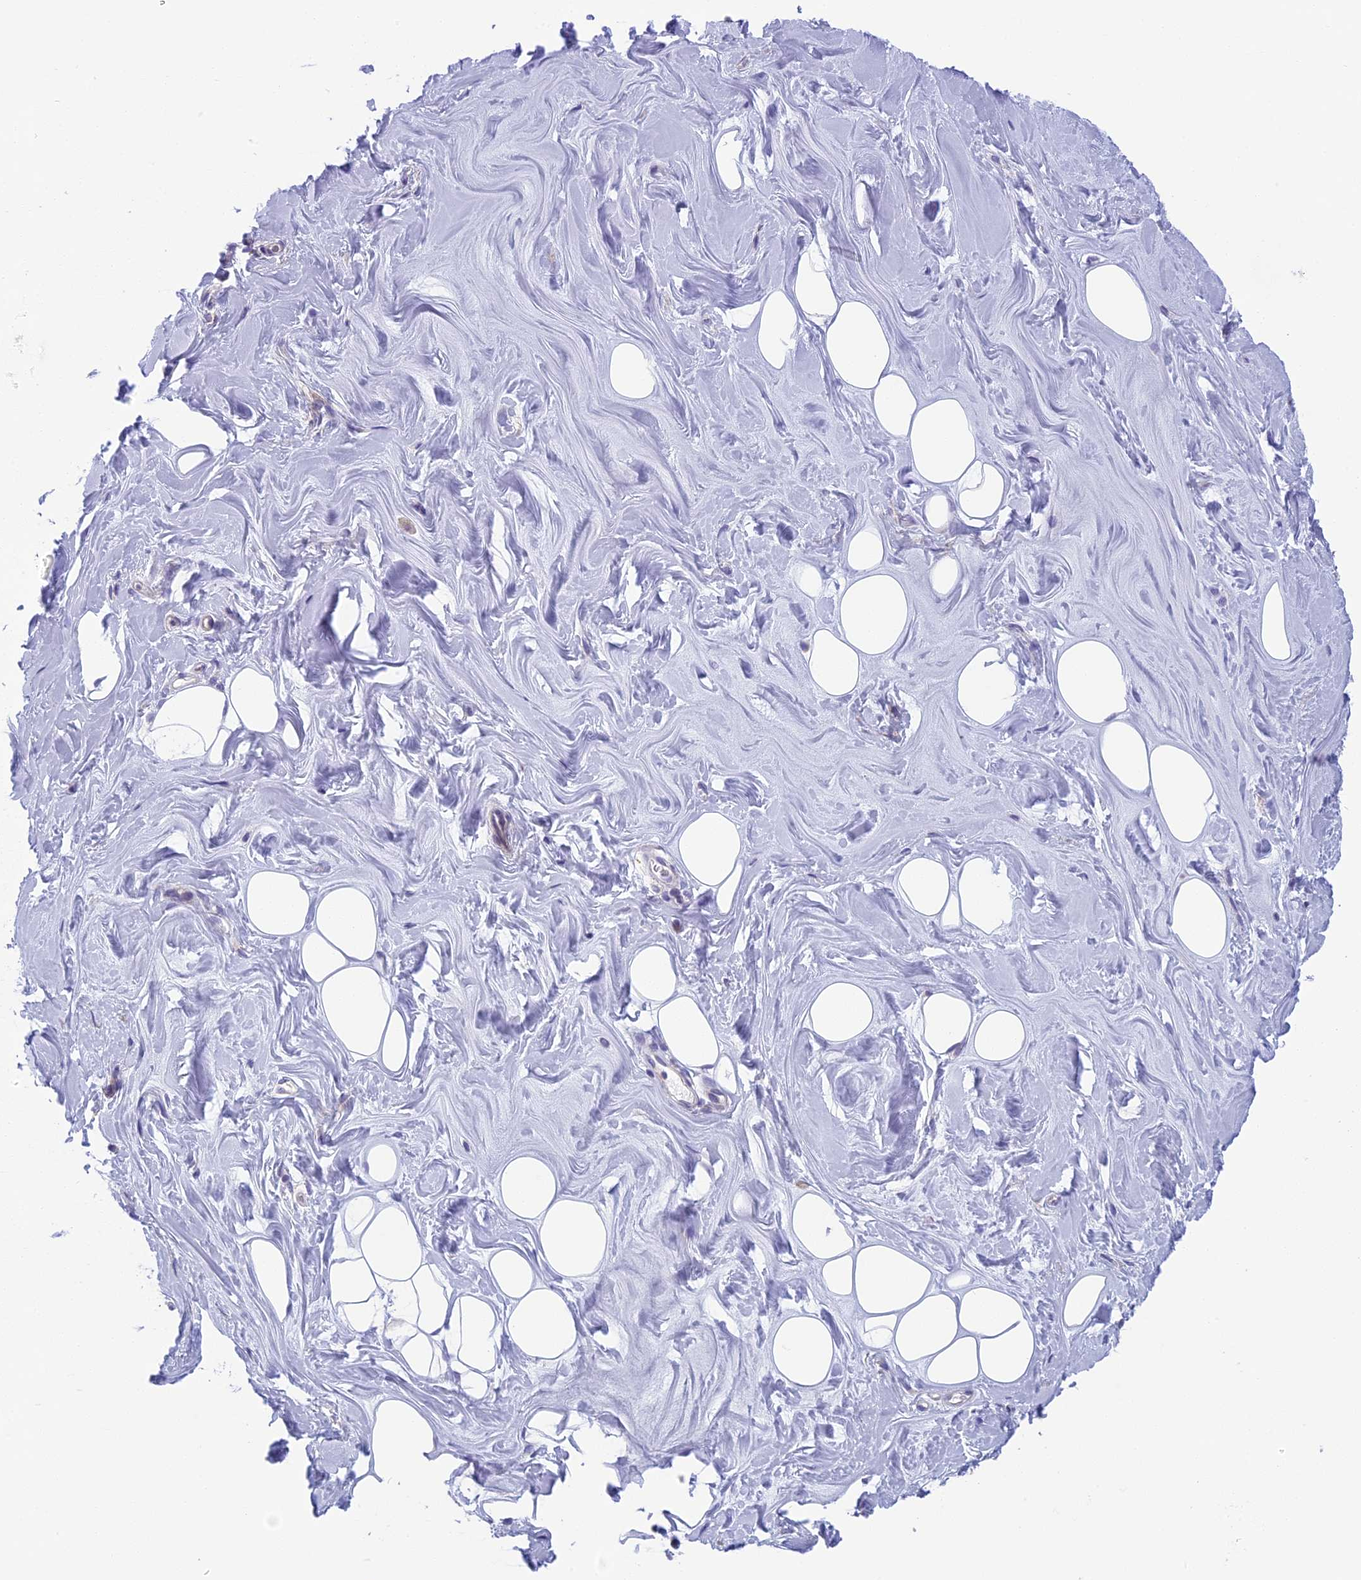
{"staining": {"intensity": "negative", "quantity": "none", "location": "none"}, "tissue": "adipose tissue", "cell_type": "Adipocytes", "image_type": "normal", "snomed": [{"axis": "morphology", "description": "Normal tissue, NOS"}, {"axis": "topography", "description": "Breast"}], "caption": "A micrograph of adipose tissue stained for a protein reveals no brown staining in adipocytes. (DAB immunohistochemistry (IHC), high magnification).", "gene": "ARHGEF37", "patient": {"sex": "female", "age": 26}}